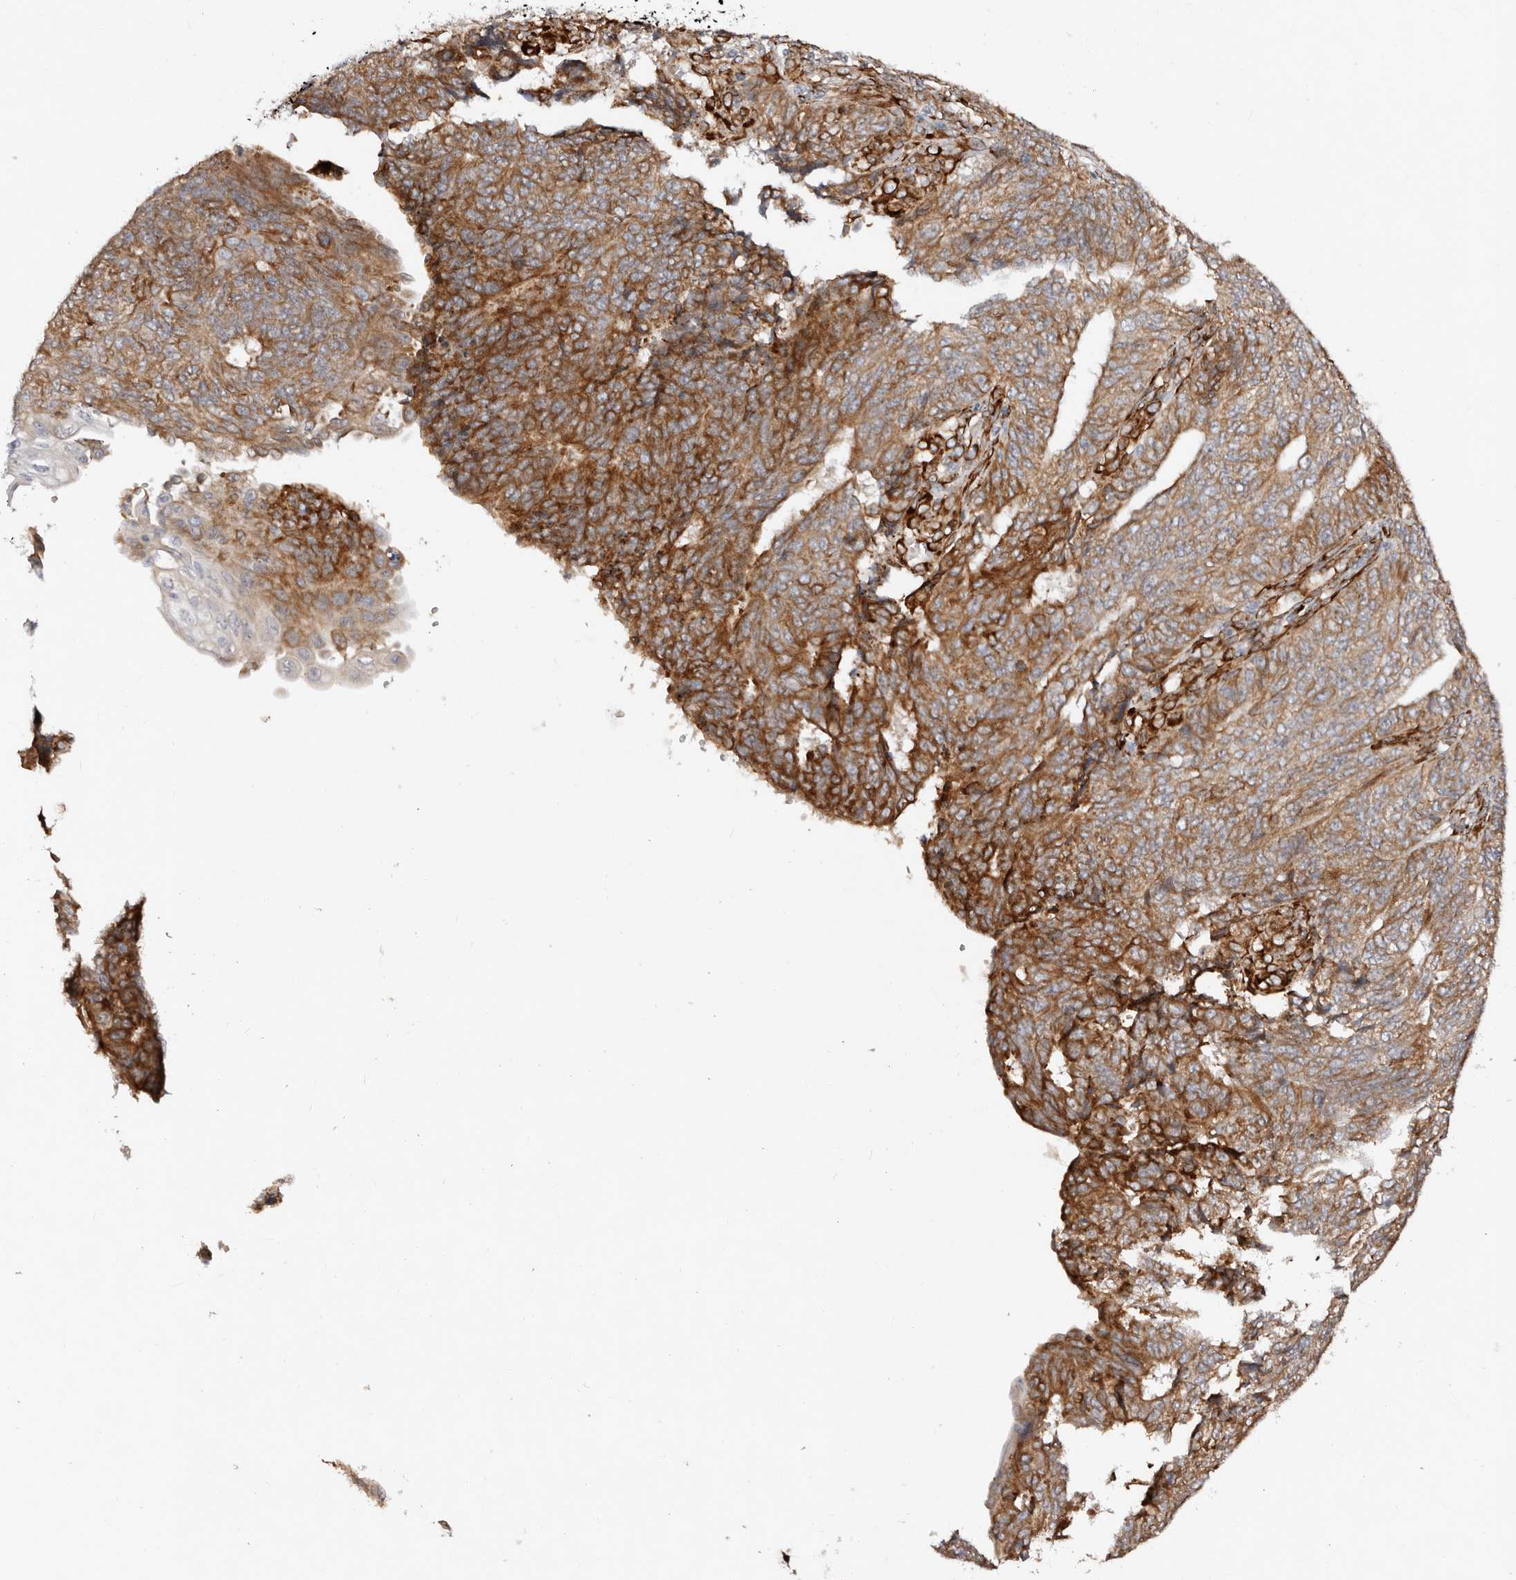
{"staining": {"intensity": "strong", "quantity": ">75%", "location": "cytoplasmic/membranous"}, "tissue": "endometrial cancer", "cell_type": "Tumor cells", "image_type": "cancer", "snomed": [{"axis": "morphology", "description": "Adenocarcinoma, NOS"}, {"axis": "topography", "description": "Endometrium"}], "caption": "Strong cytoplasmic/membranous expression for a protein is appreciated in approximately >75% of tumor cells of adenocarcinoma (endometrial) using immunohistochemistry (IHC).", "gene": "SERPINH1", "patient": {"sex": "female", "age": 32}}